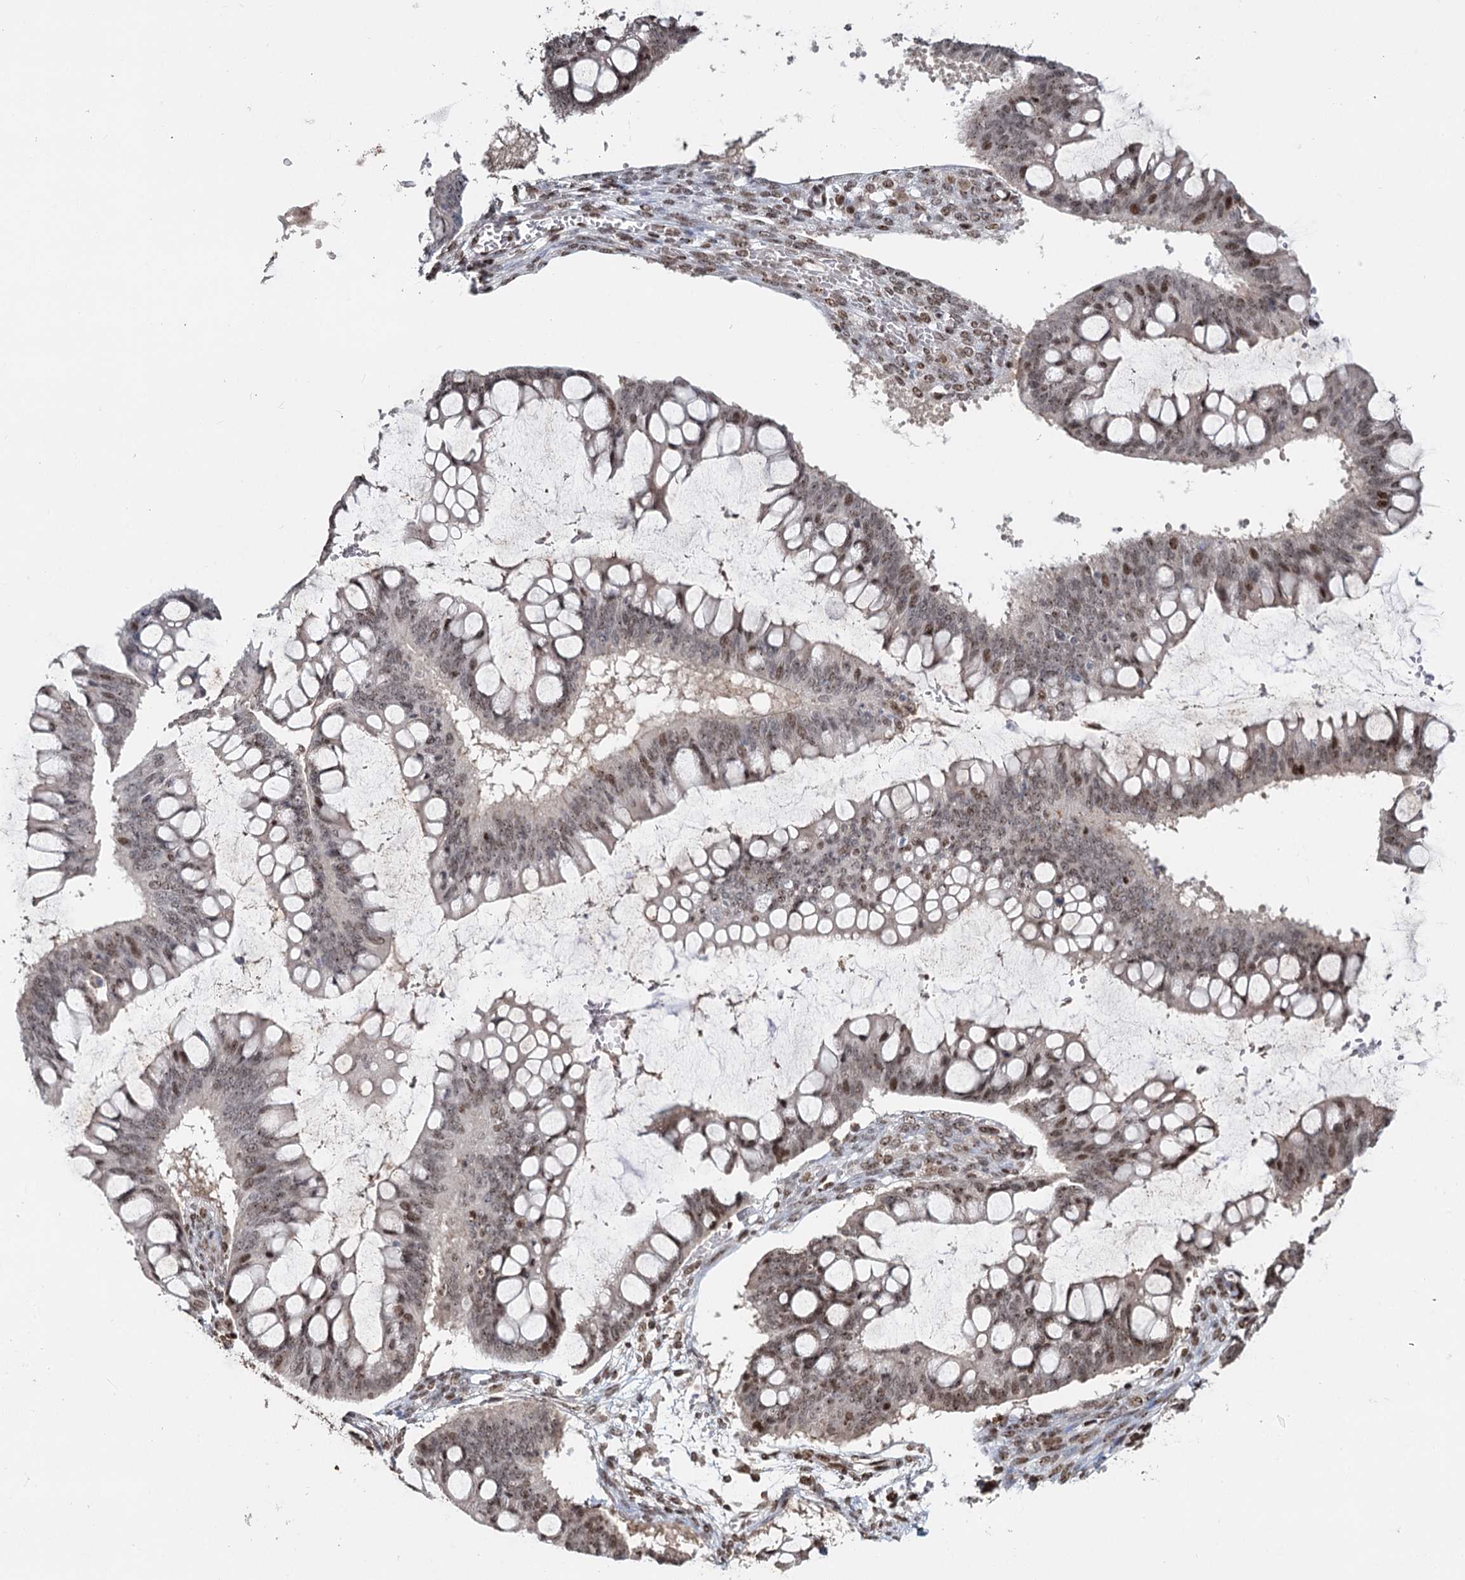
{"staining": {"intensity": "moderate", "quantity": "25%-75%", "location": "nuclear"}, "tissue": "ovarian cancer", "cell_type": "Tumor cells", "image_type": "cancer", "snomed": [{"axis": "morphology", "description": "Cystadenocarcinoma, mucinous, NOS"}, {"axis": "topography", "description": "Ovary"}], "caption": "Ovarian cancer stained for a protein (brown) exhibits moderate nuclear positive positivity in about 25%-75% of tumor cells.", "gene": "RPS27A", "patient": {"sex": "female", "age": 73}}